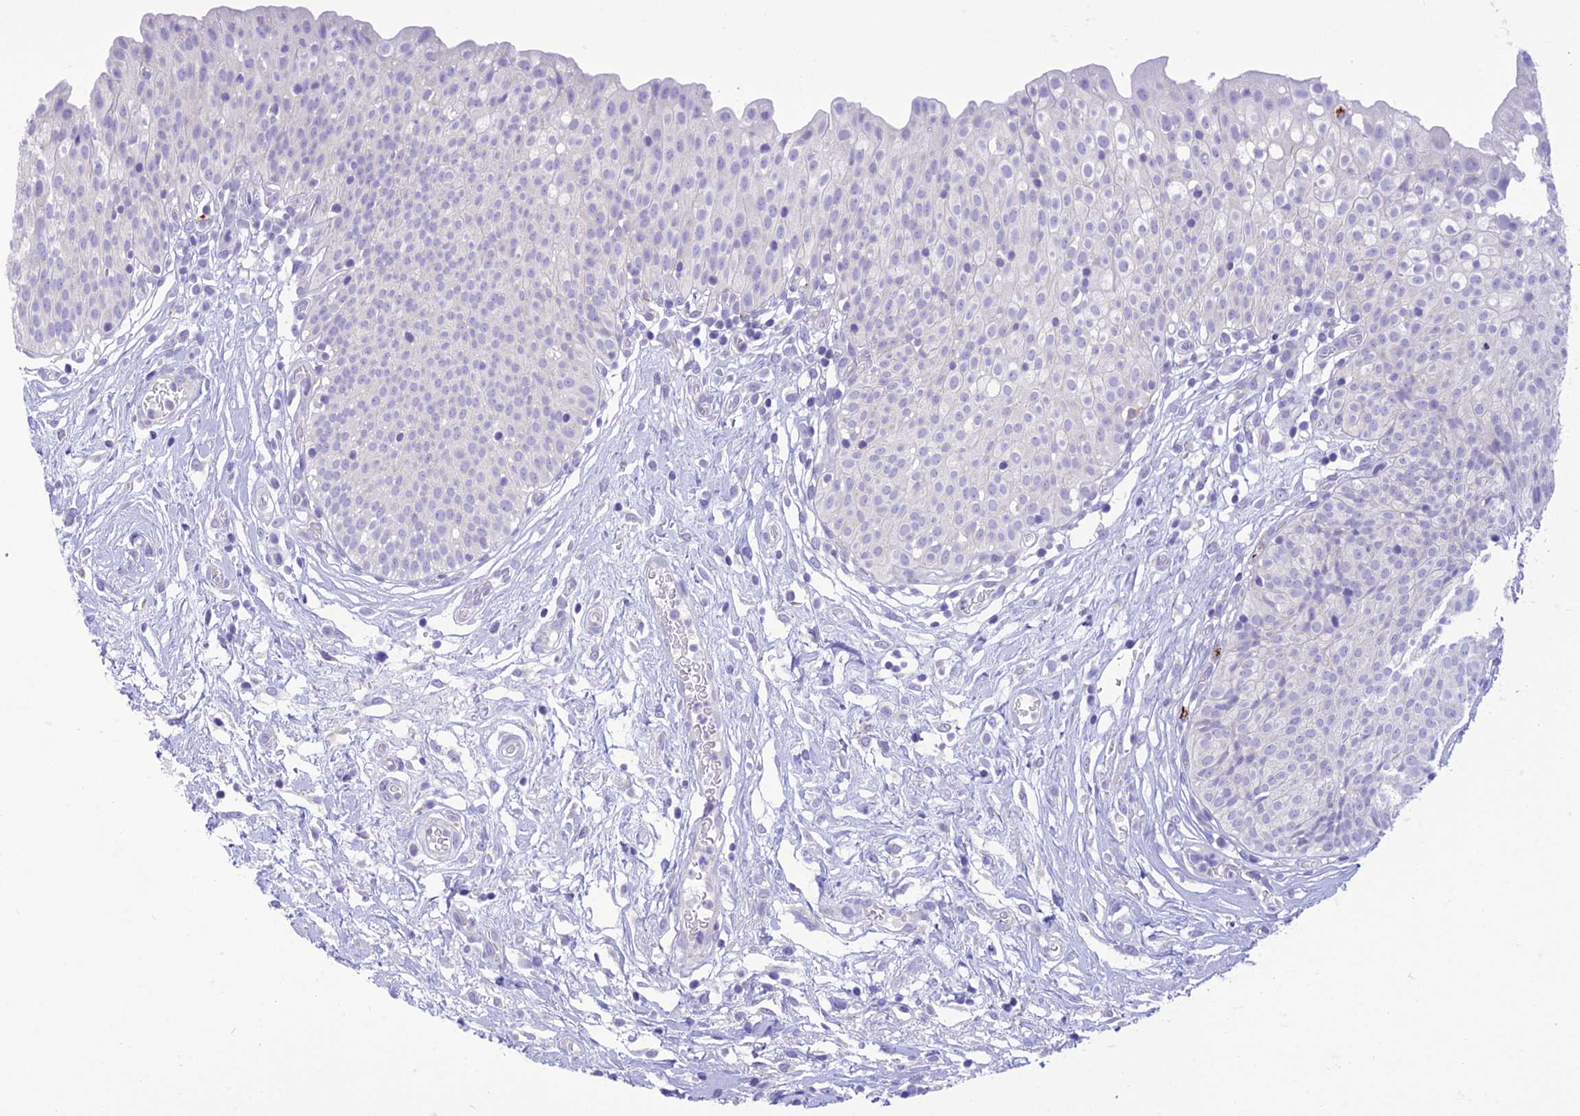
{"staining": {"intensity": "negative", "quantity": "none", "location": "none"}, "tissue": "urinary bladder", "cell_type": "Urothelial cells", "image_type": "normal", "snomed": [{"axis": "morphology", "description": "Normal tissue, NOS"}, {"axis": "topography", "description": "Urinary bladder"}], "caption": "Urinary bladder was stained to show a protein in brown. There is no significant staining in urothelial cells. (IHC, brightfield microscopy, high magnification).", "gene": "DHDH", "patient": {"sex": "male", "age": 55}}